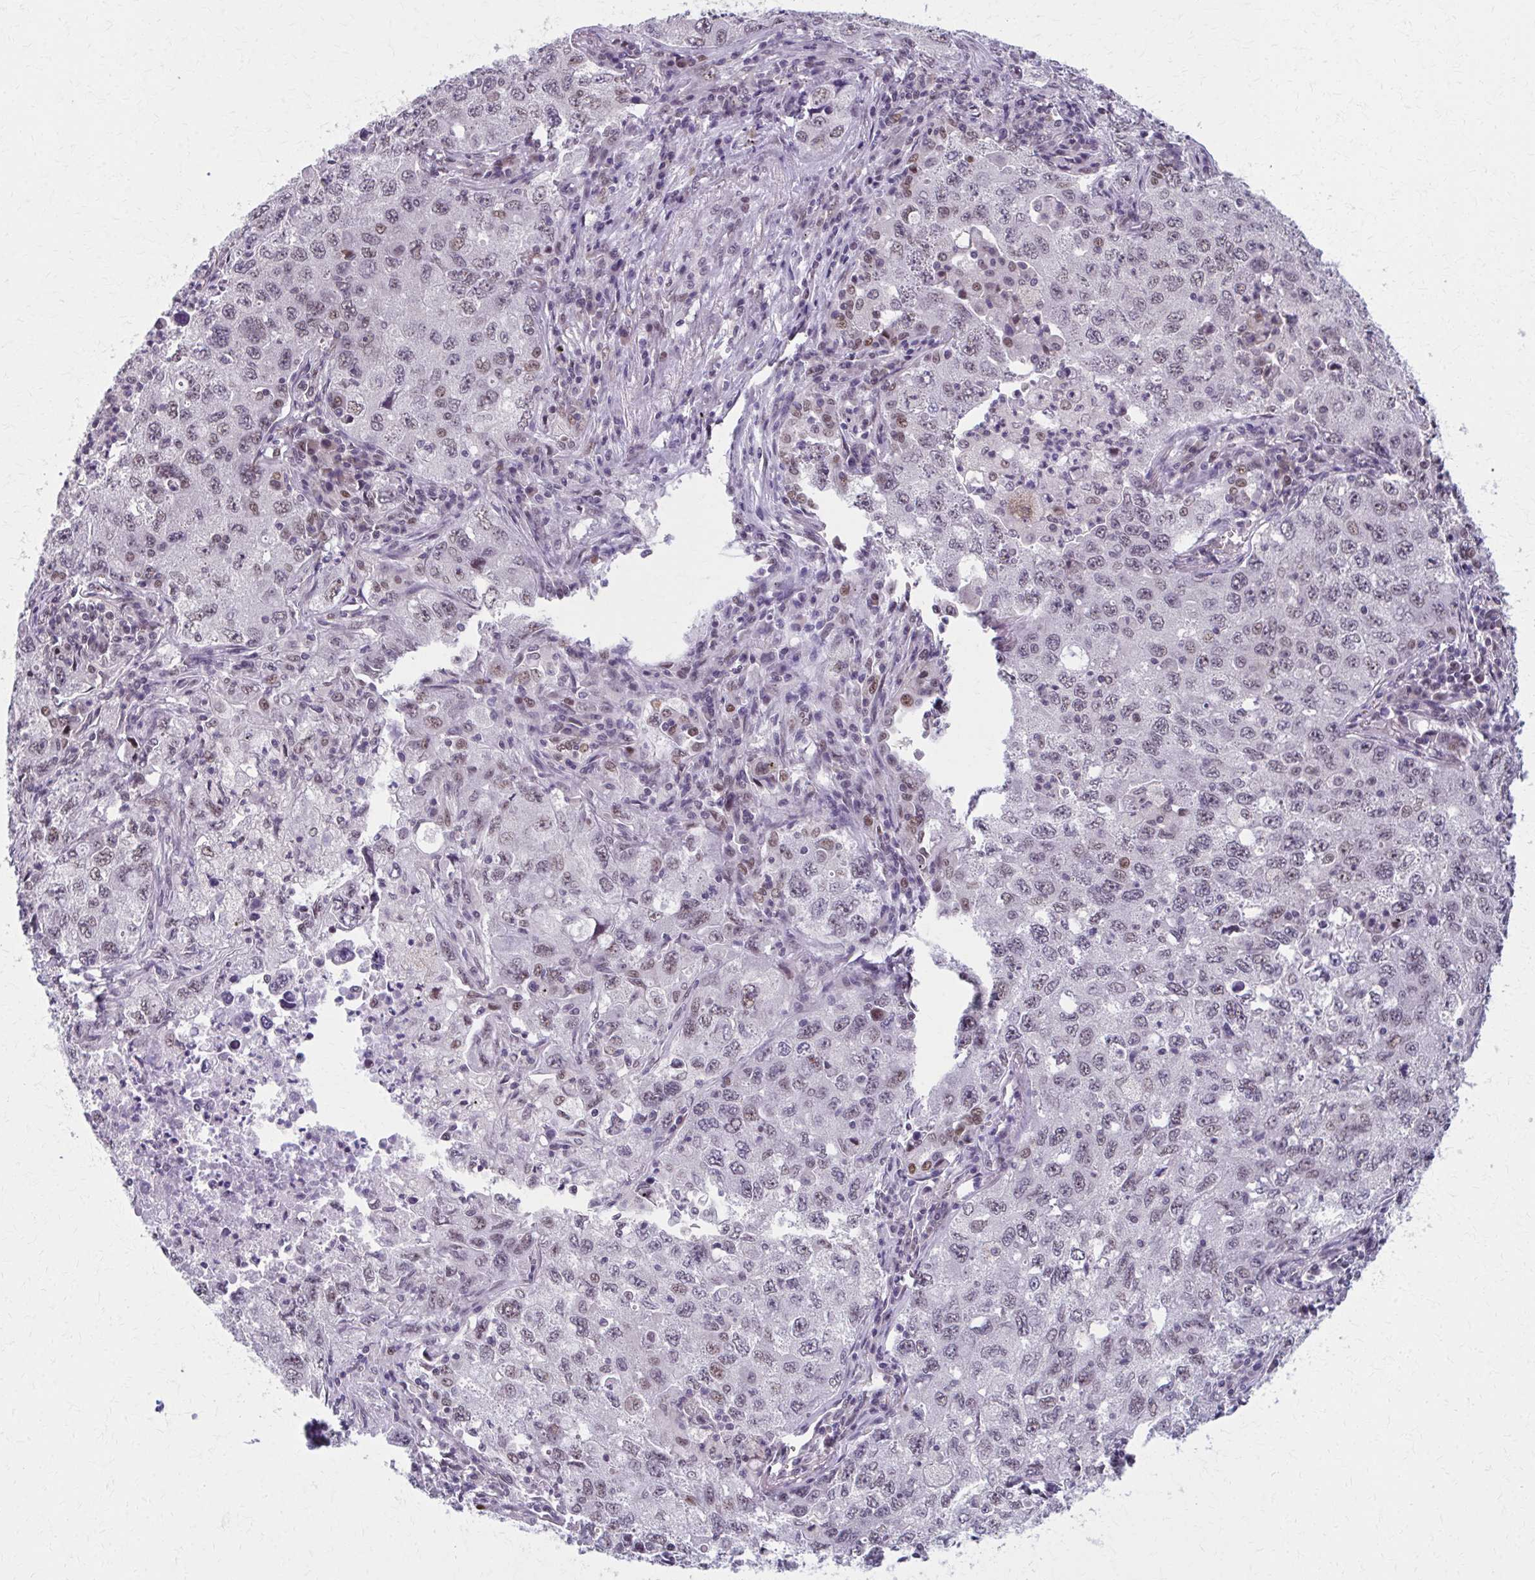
{"staining": {"intensity": "weak", "quantity": "25%-75%", "location": "nuclear"}, "tissue": "lung cancer", "cell_type": "Tumor cells", "image_type": "cancer", "snomed": [{"axis": "morphology", "description": "Adenocarcinoma, NOS"}, {"axis": "topography", "description": "Lung"}], "caption": "Brown immunohistochemical staining in lung cancer (adenocarcinoma) reveals weak nuclear positivity in about 25%-75% of tumor cells. The staining was performed using DAB to visualize the protein expression in brown, while the nuclei were stained in blue with hematoxylin (Magnification: 20x).", "gene": "SETBP1", "patient": {"sex": "female", "age": 57}}